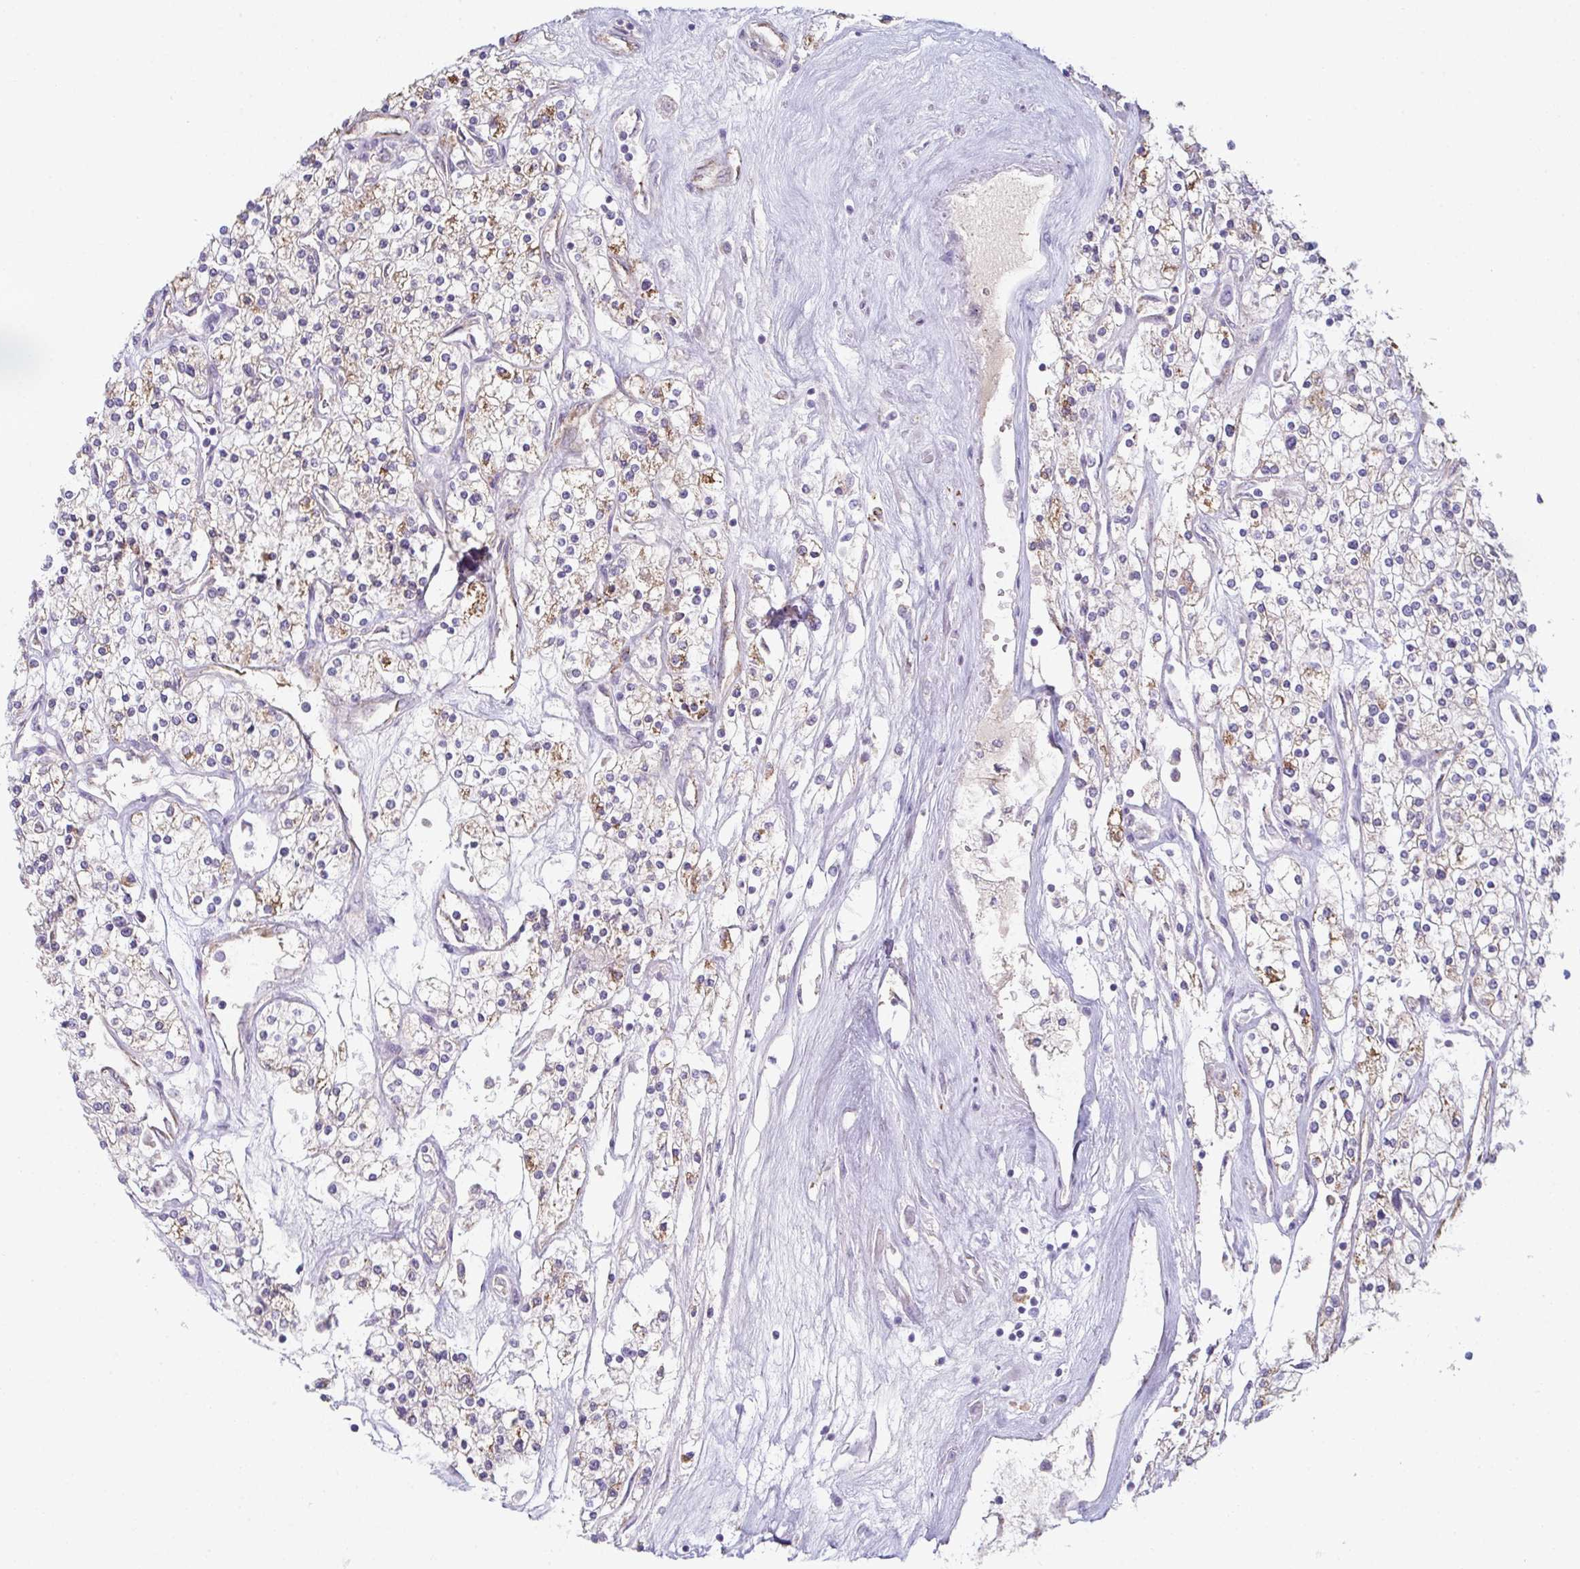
{"staining": {"intensity": "moderate", "quantity": "25%-75%", "location": "cytoplasmic/membranous"}, "tissue": "renal cancer", "cell_type": "Tumor cells", "image_type": "cancer", "snomed": [{"axis": "morphology", "description": "Adenocarcinoma, NOS"}, {"axis": "topography", "description": "Kidney"}], "caption": "A brown stain highlights moderate cytoplasmic/membranous expression of a protein in renal cancer tumor cells. (DAB IHC with brightfield microscopy, high magnification).", "gene": "ADAM21", "patient": {"sex": "male", "age": 80}}